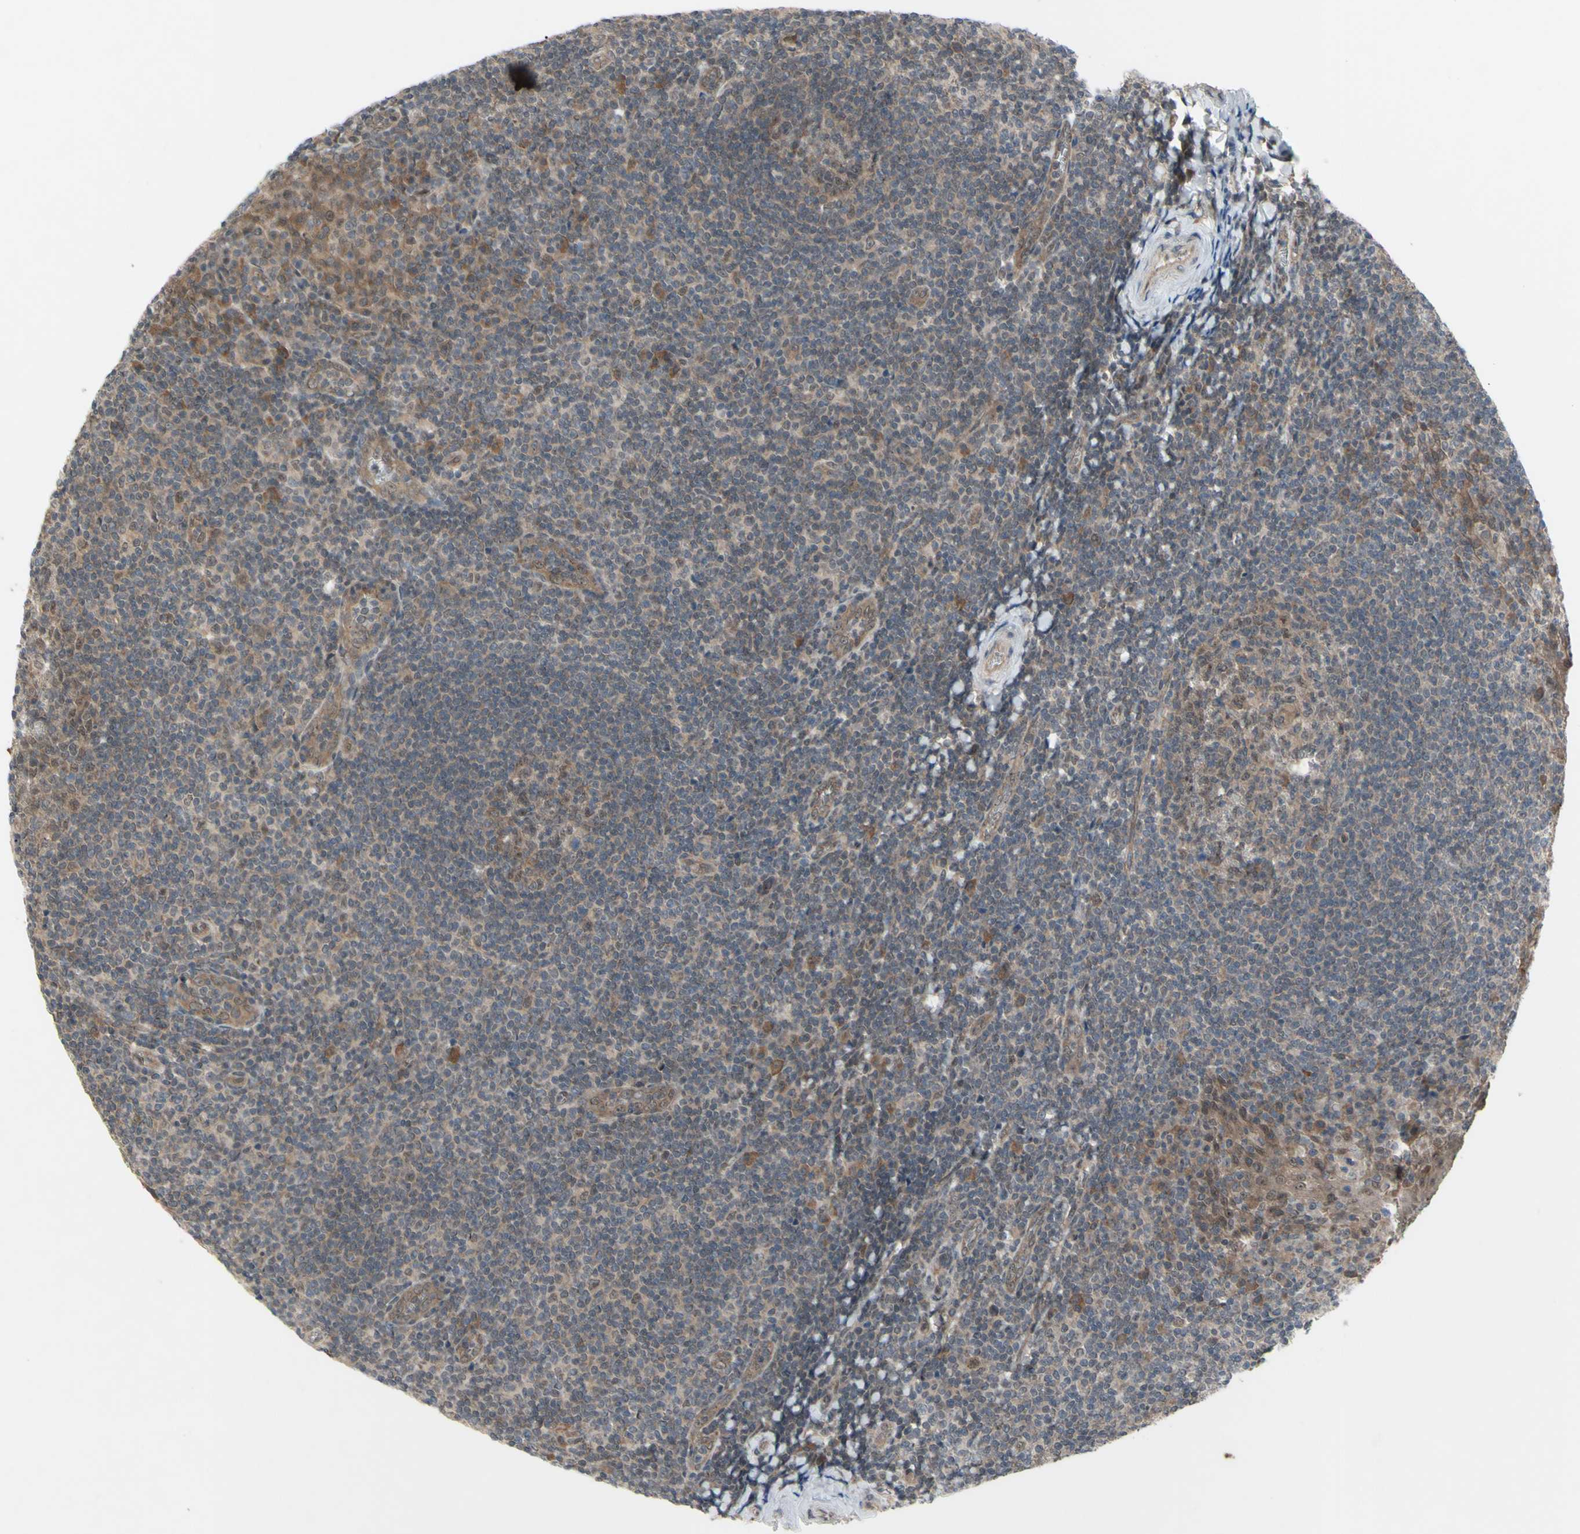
{"staining": {"intensity": "weak", "quantity": "<25%", "location": "cytoplasmic/membranous,nuclear"}, "tissue": "tonsil", "cell_type": "Germinal center cells", "image_type": "normal", "snomed": [{"axis": "morphology", "description": "Normal tissue, NOS"}, {"axis": "topography", "description": "Tonsil"}], "caption": "This photomicrograph is of normal tonsil stained with immunohistochemistry to label a protein in brown with the nuclei are counter-stained blue. There is no positivity in germinal center cells.", "gene": "TRDMT1", "patient": {"sex": "male", "age": 31}}